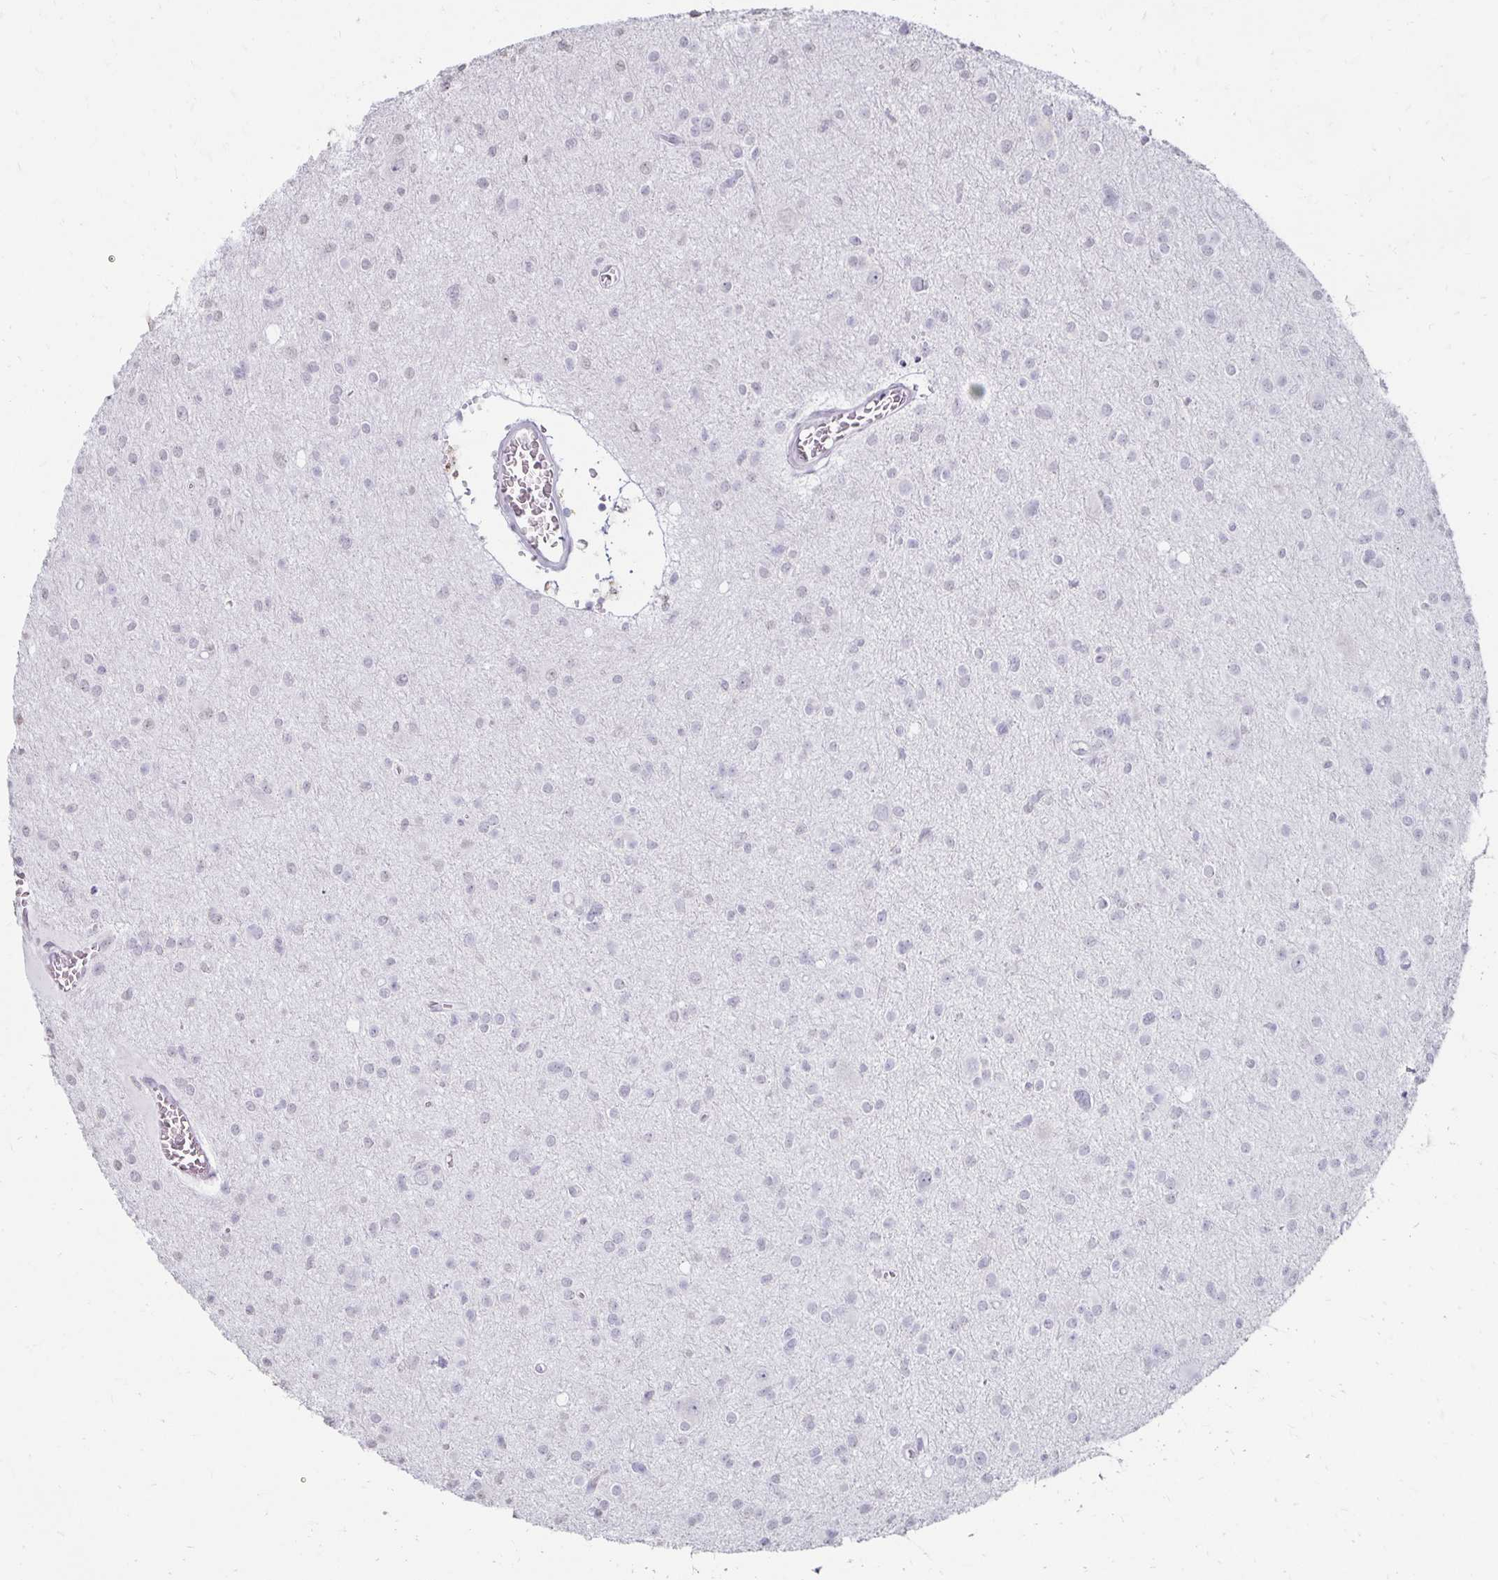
{"staining": {"intensity": "negative", "quantity": "none", "location": "none"}, "tissue": "glioma", "cell_type": "Tumor cells", "image_type": "cancer", "snomed": [{"axis": "morphology", "description": "Glioma, malignant, High grade"}, {"axis": "topography", "description": "Brain"}], "caption": "Malignant high-grade glioma was stained to show a protein in brown. There is no significant positivity in tumor cells. The staining is performed using DAB brown chromogen with nuclei counter-stained in using hematoxylin.", "gene": "TOMM34", "patient": {"sex": "male", "age": 23}}